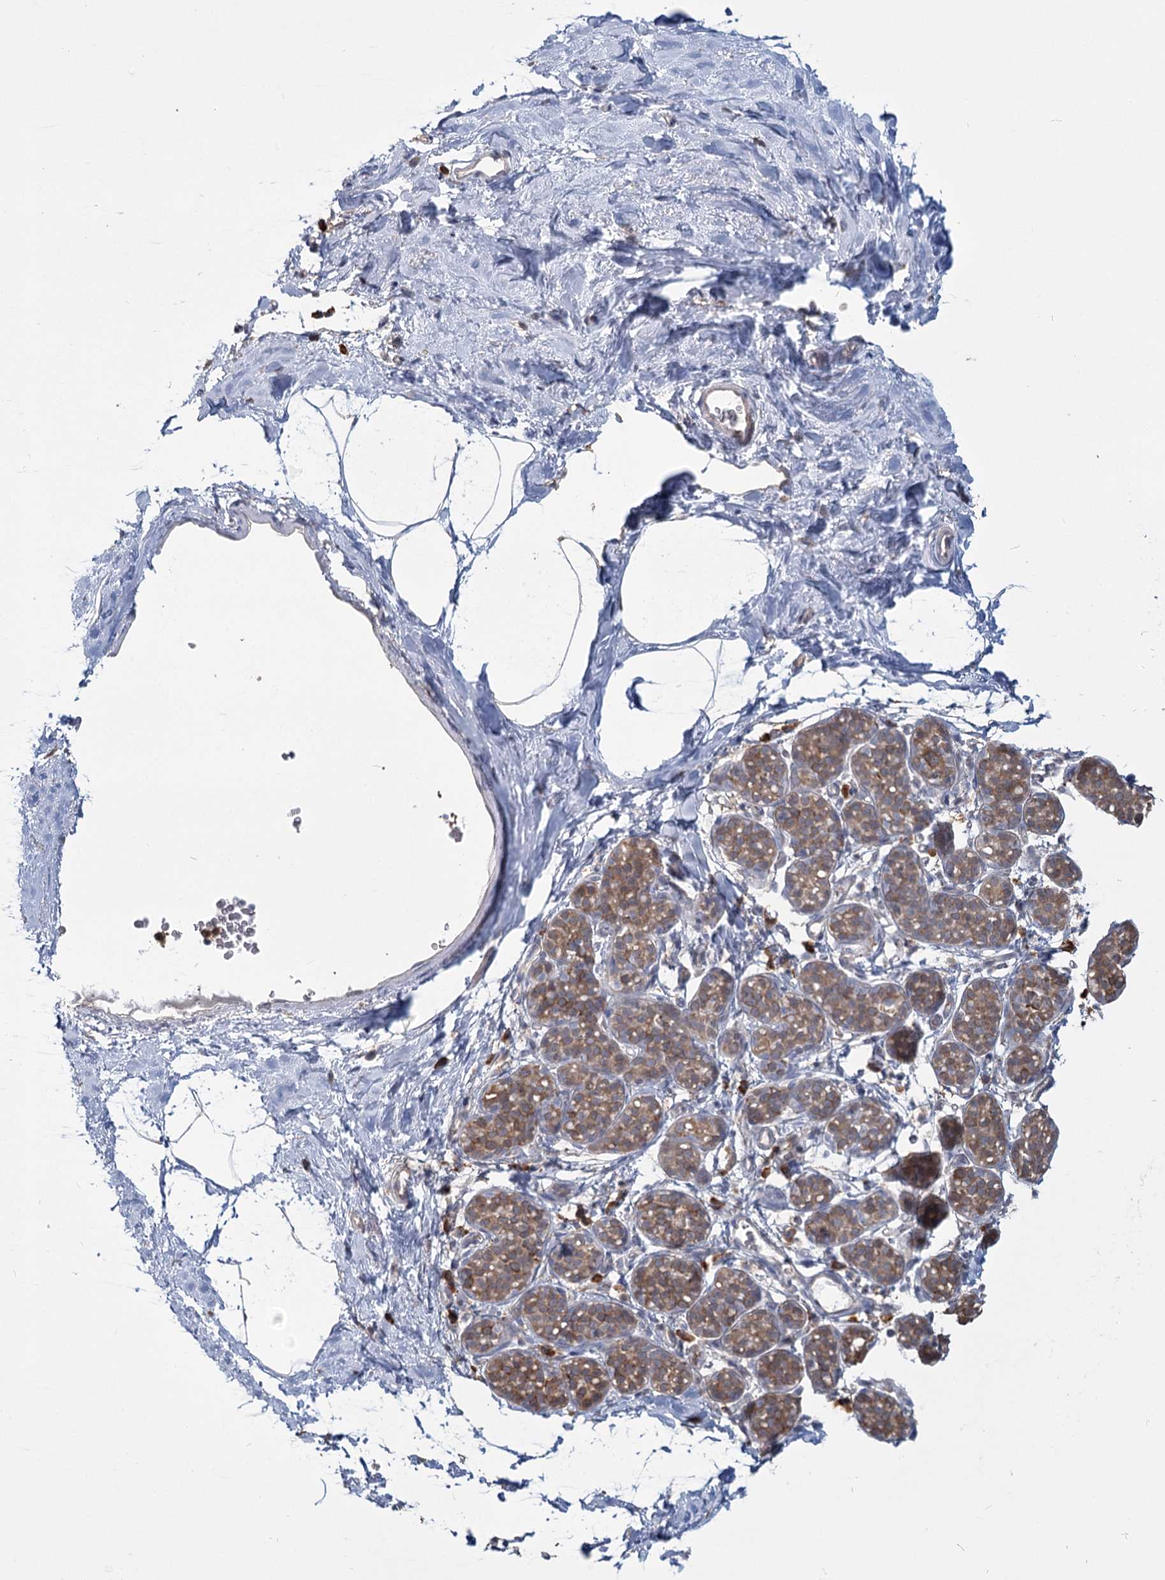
{"staining": {"intensity": "negative", "quantity": "none", "location": "none"}, "tissue": "breast", "cell_type": "Adipocytes", "image_type": "normal", "snomed": [{"axis": "morphology", "description": "Normal tissue, NOS"}, {"axis": "topography", "description": "Breast"}], "caption": "An immunohistochemistry (IHC) micrograph of normal breast is shown. There is no staining in adipocytes of breast.", "gene": "ZCCHC9", "patient": {"sex": "female", "age": 62}}